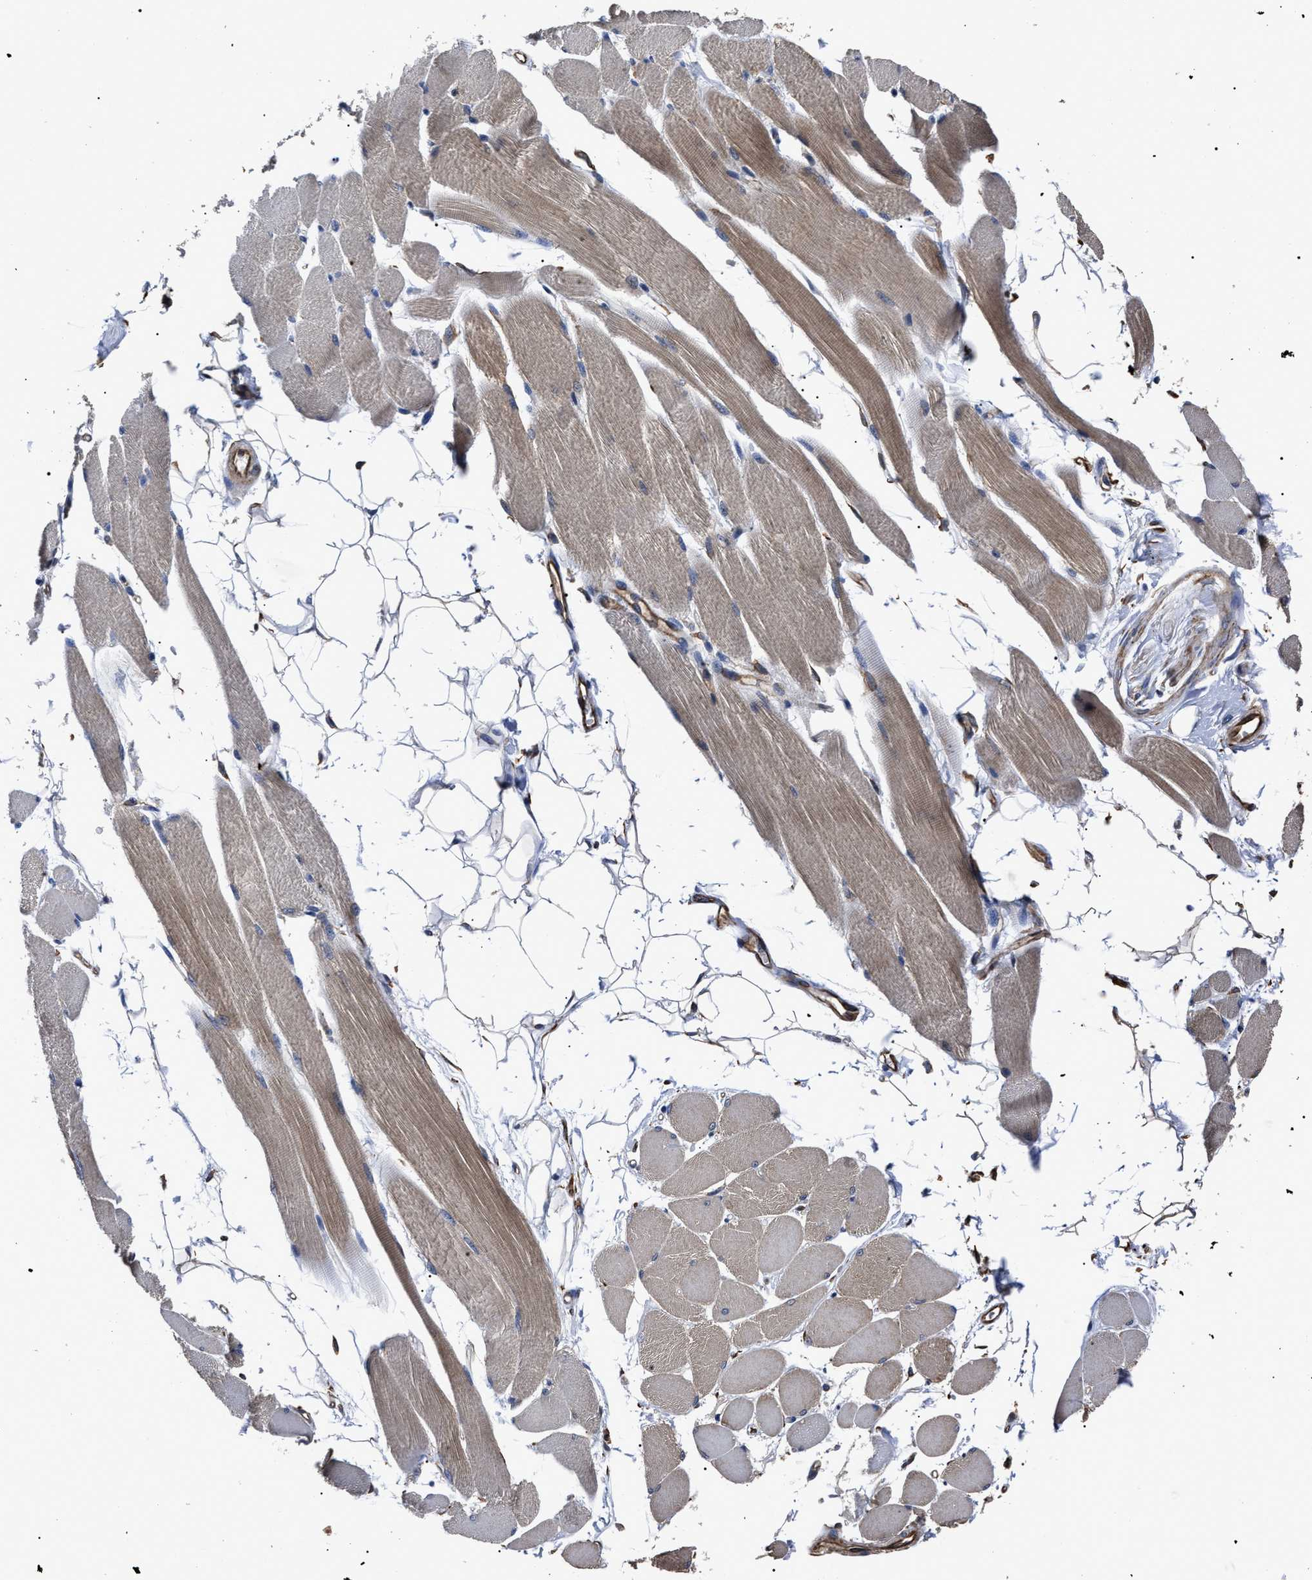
{"staining": {"intensity": "moderate", "quantity": "25%-75%", "location": "cytoplasmic/membranous"}, "tissue": "skeletal muscle", "cell_type": "Myocytes", "image_type": "normal", "snomed": [{"axis": "morphology", "description": "Normal tissue, NOS"}, {"axis": "topography", "description": "Skeletal muscle"}, {"axis": "topography", "description": "Peripheral nerve tissue"}], "caption": "A brown stain labels moderate cytoplasmic/membranous expression of a protein in myocytes of benign skeletal muscle. Ihc stains the protein of interest in brown and the nuclei are stained blue.", "gene": "TSPAN33", "patient": {"sex": "female", "age": 84}}